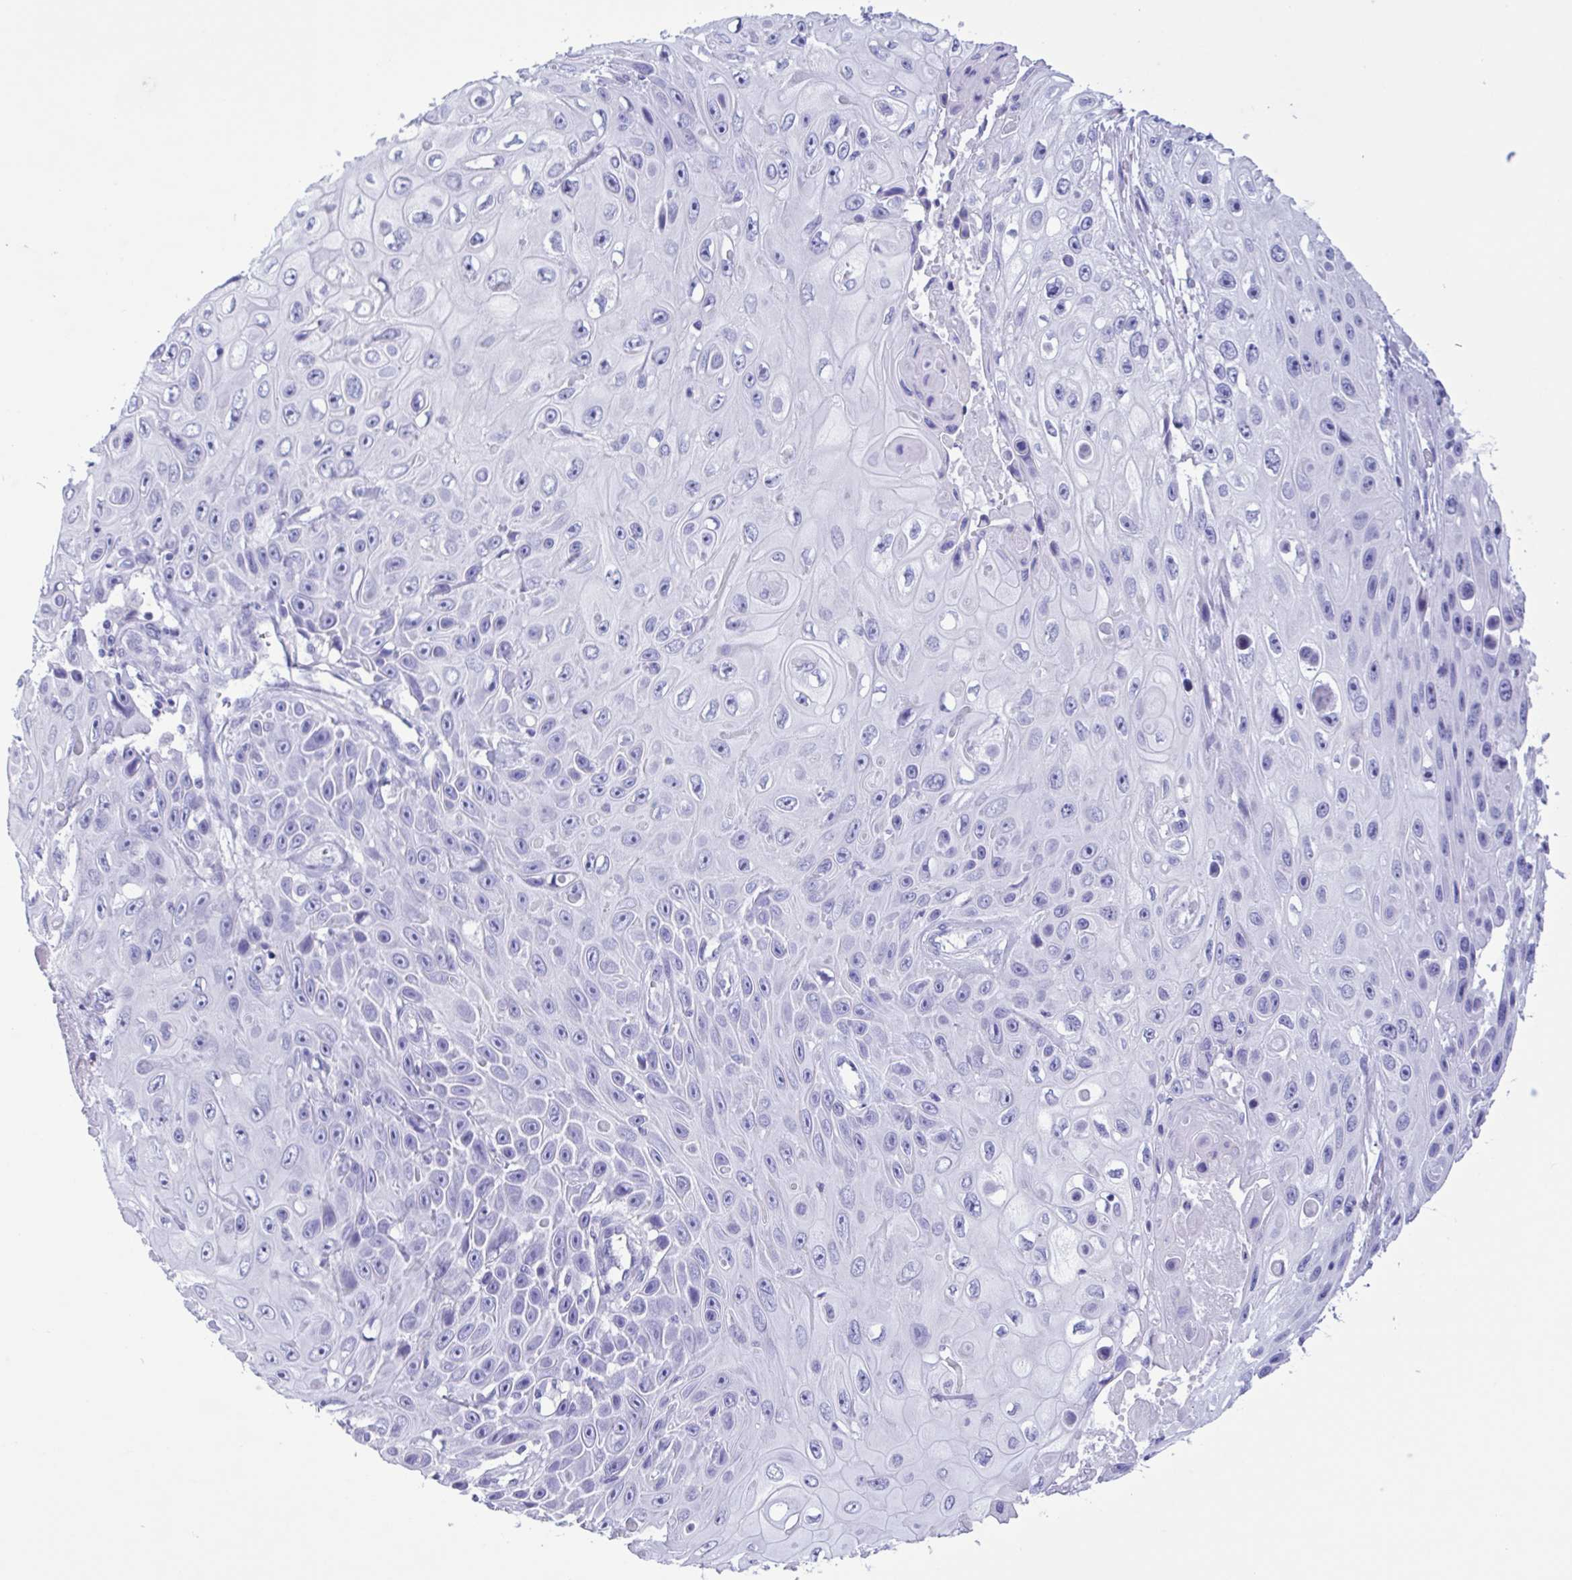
{"staining": {"intensity": "negative", "quantity": "none", "location": "none"}, "tissue": "skin cancer", "cell_type": "Tumor cells", "image_type": "cancer", "snomed": [{"axis": "morphology", "description": "Squamous cell carcinoma, NOS"}, {"axis": "topography", "description": "Skin"}], "caption": "There is no significant staining in tumor cells of skin cancer (squamous cell carcinoma).", "gene": "TSPY2", "patient": {"sex": "male", "age": 82}}